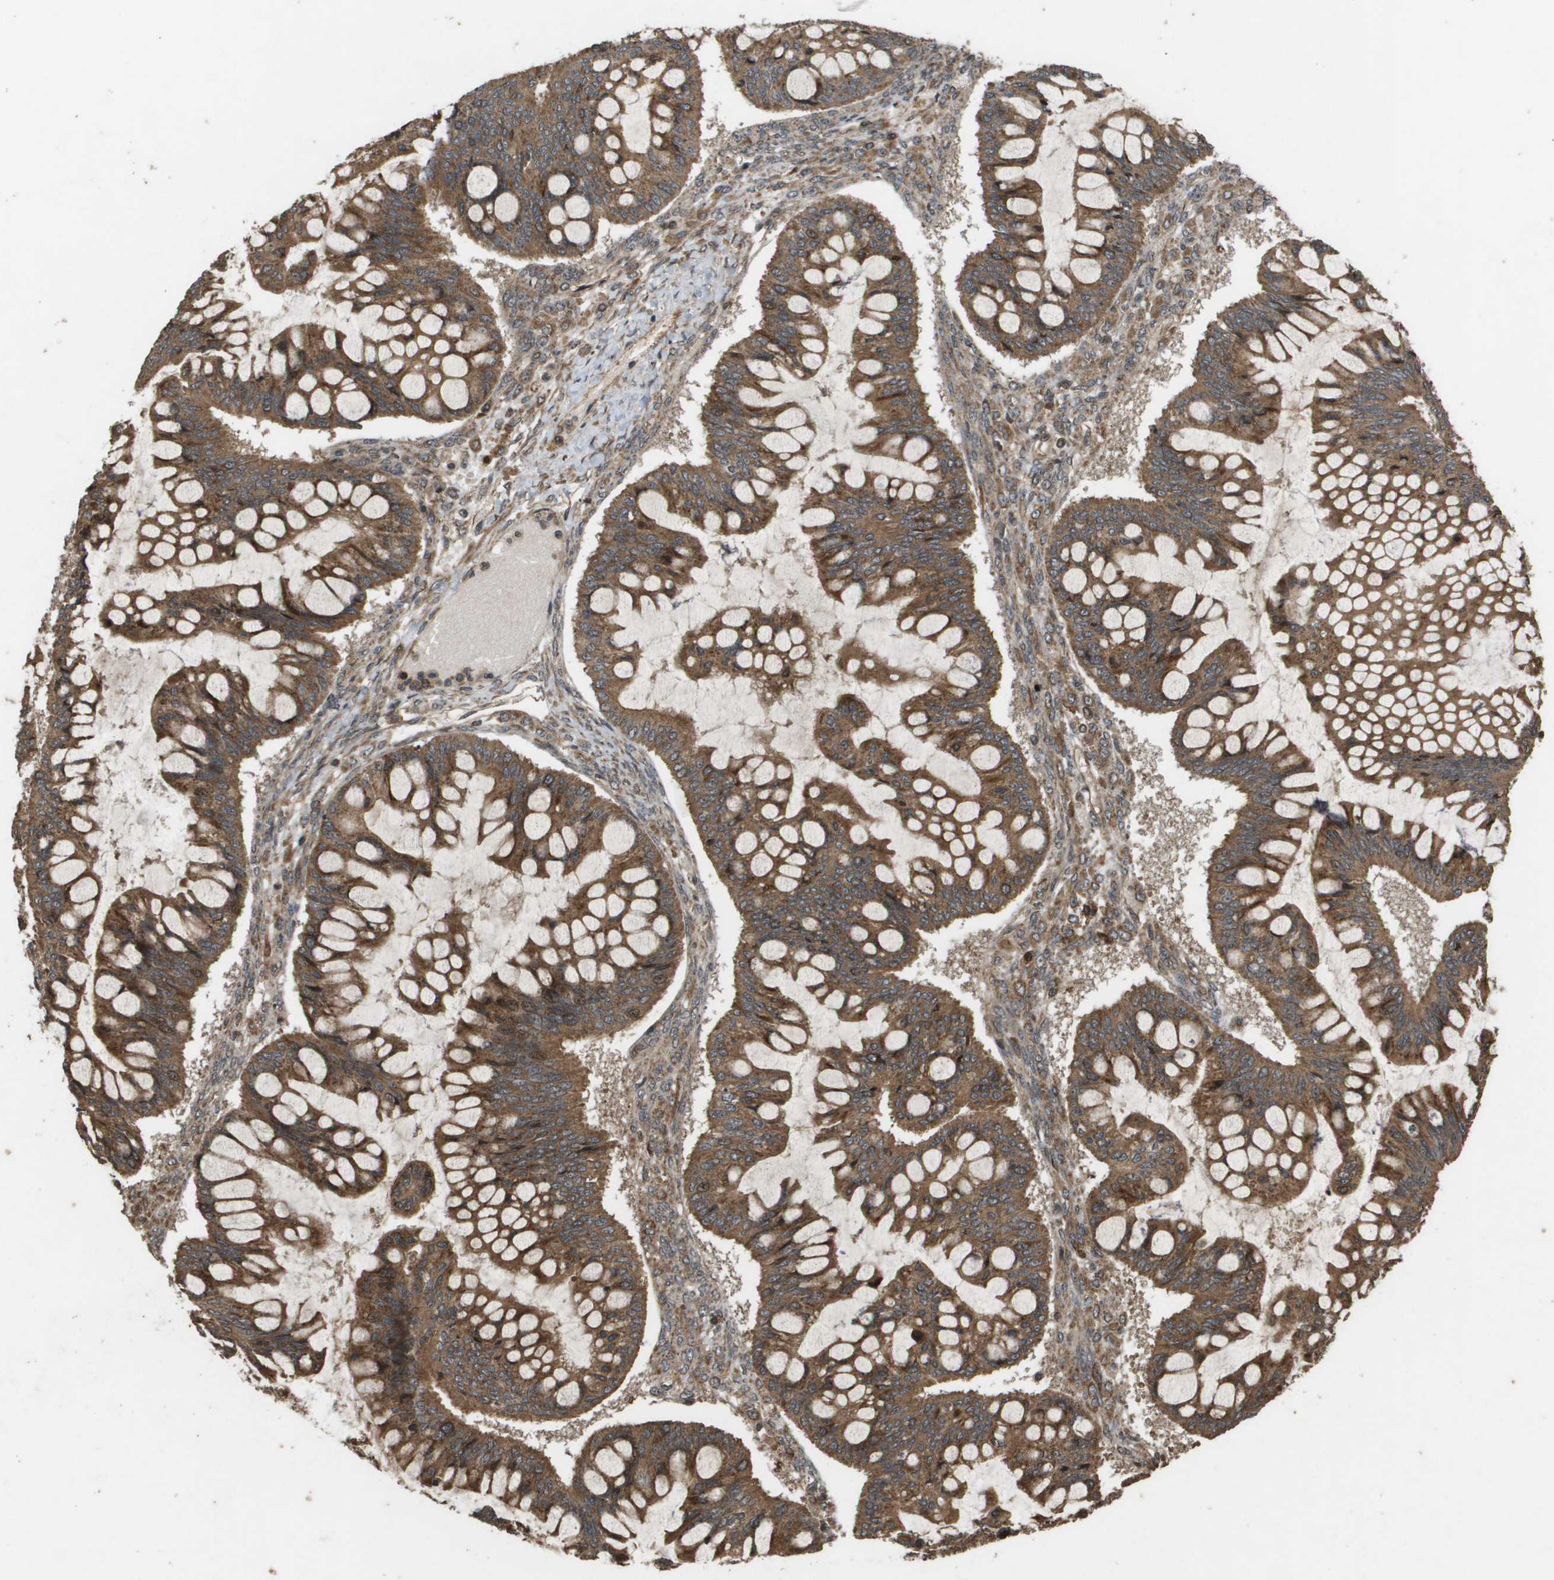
{"staining": {"intensity": "moderate", "quantity": ">75%", "location": "cytoplasmic/membranous"}, "tissue": "ovarian cancer", "cell_type": "Tumor cells", "image_type": "cancer", "snomed": [{"axis": "morphology", "description": "Cystadenocarcinoma, mucinous, NOS"}, {"axis": "topography", "description": "Ovary"}], "caption": "This photomicrograph demonstrates ovarian mucinous cystadenocarcinoma stained with immunohistochemistry to label a protein in brown. The cytoplasmic/membranous of tumor cells show moderate positivity for the protein. Nuclei are counter-stained blue.", "gene": "KIF11", "patient": {"sex": "female", "age": 73}}